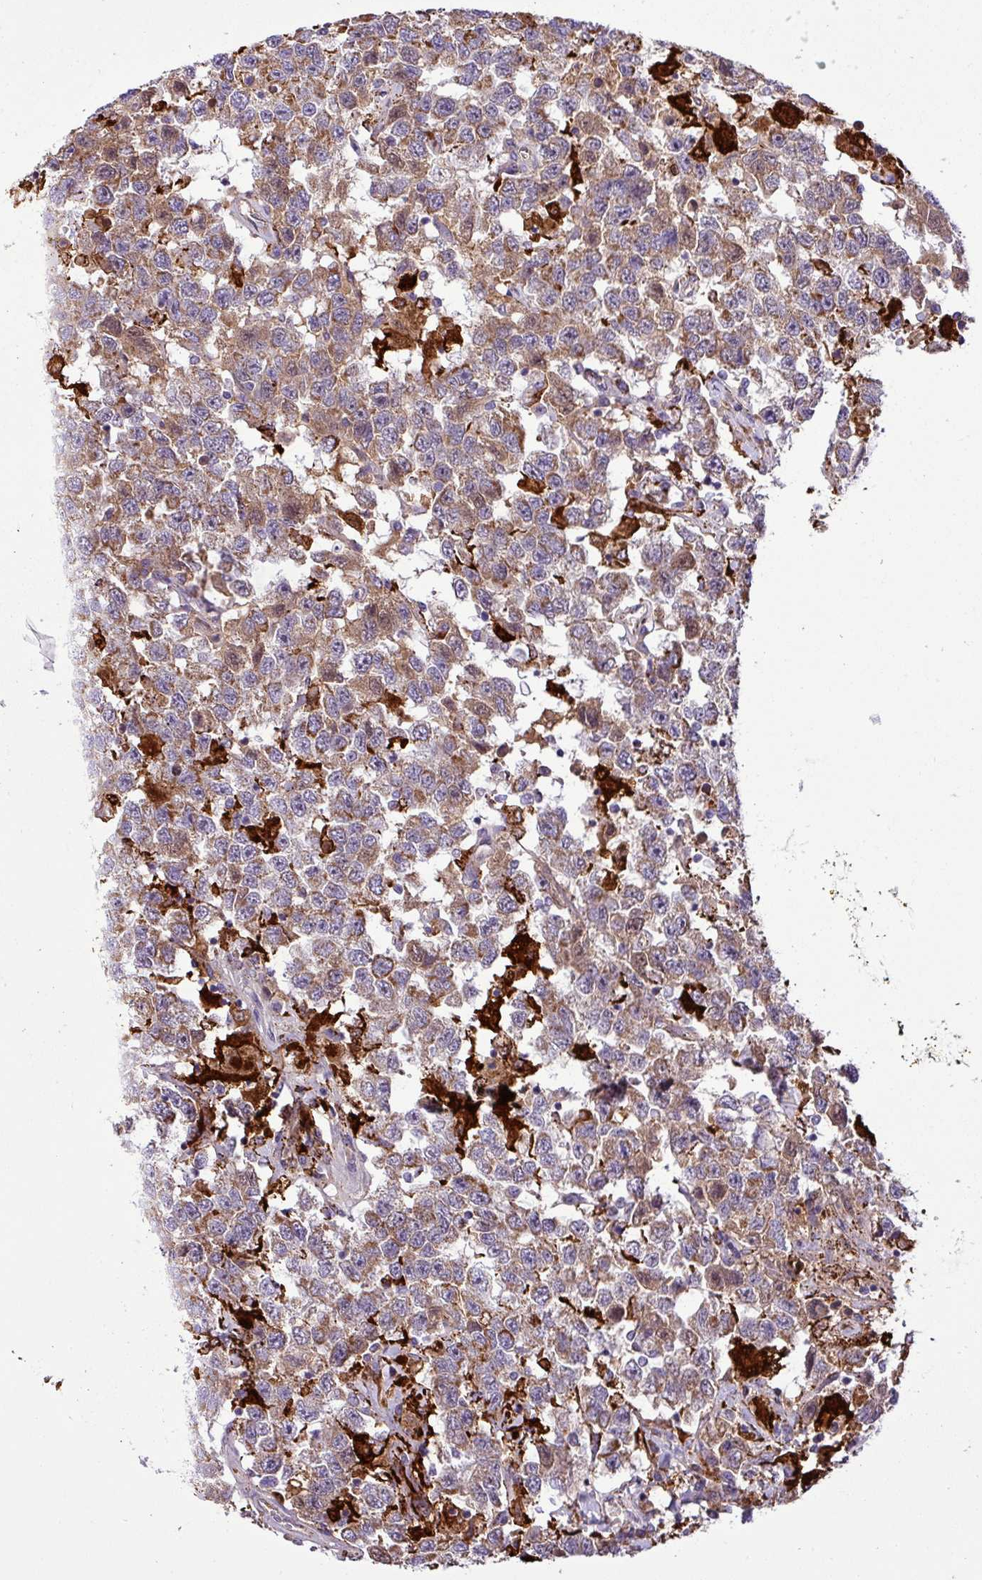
{"staining": {"intensity": "moderate", "quantity": "25%-75%", "location": "cytoplasmic/membranous"}, "tissue": "testis cancer", "cell_type": "Tumor cells", "image_type": "cancer", "snomed": [{"axis": "morphology", "description": "Seminoma, NOS"}, {"axis": "topography", "description": "Testis"}], "caption": "There is medium levels of moderate cytoplasmic/membranous staining in tumor cells of testis cancer, as demonstrated by immunohistochemical staining (brown color).", "gene": "SGPP1", "patient": {"sex": "male", "age": 41}}